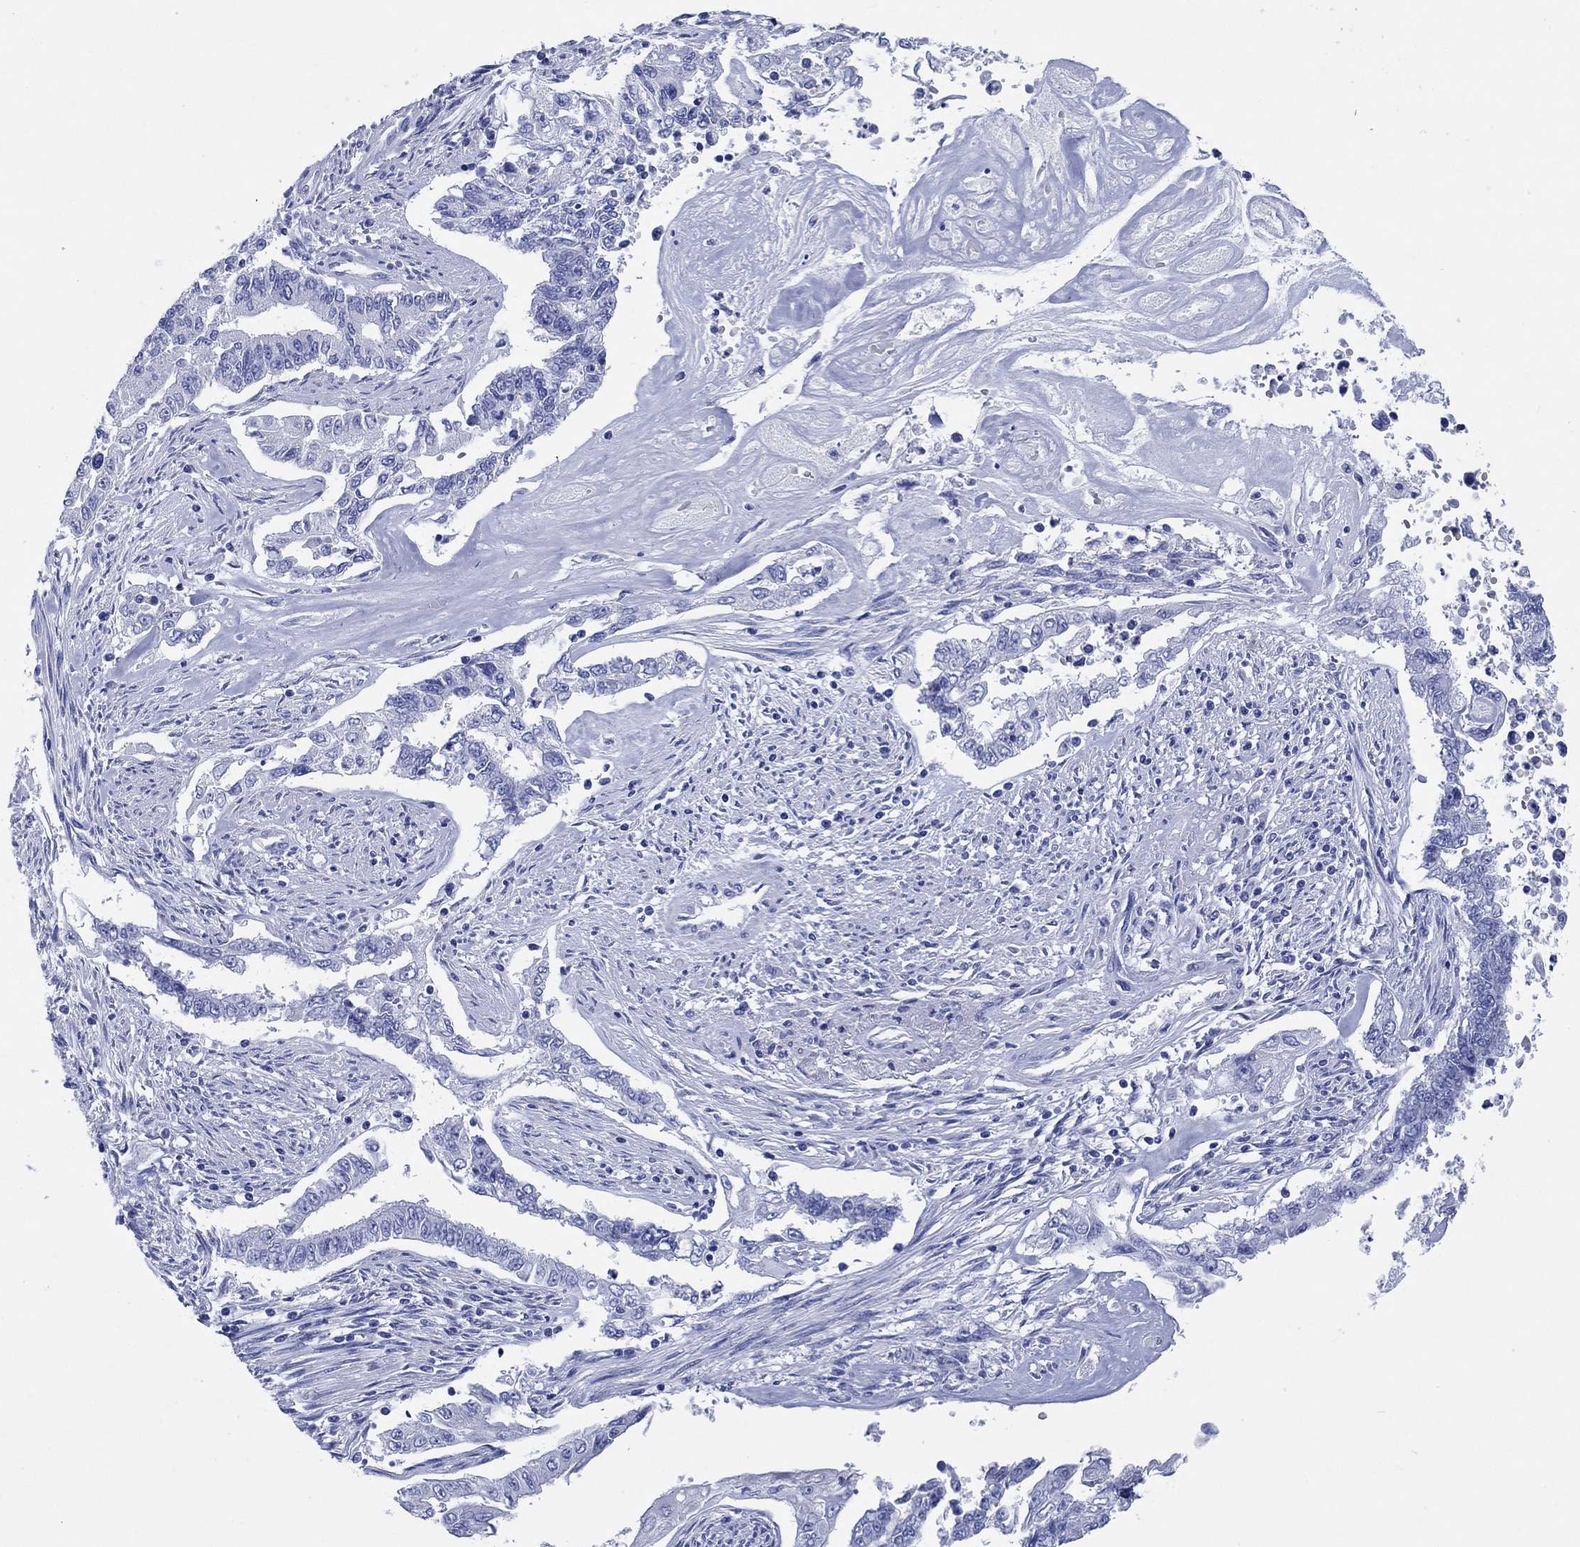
{"staining": {"intensity": "negative", "quantity": "none", "location": "none"}, "tissue": "endometrial cancer", "cell_type": "Tumor cells", "image_type": "cancer", "snomed": [{"axis": "morphology", "description": "Adenocarcinoma, NOS"}, {"axis": "topography", "description": "Uterus"}], "caption": "DAB immunohistochemical staining of endometrial adenocarcinoma demonstrates no significant expression in tumor cells. (DAB immunohistochemistry (IHC) visualized using brightfield microscopy, high magnification).", "gene": "HCRT", "patient": {"sex": "female", "age": 59}}